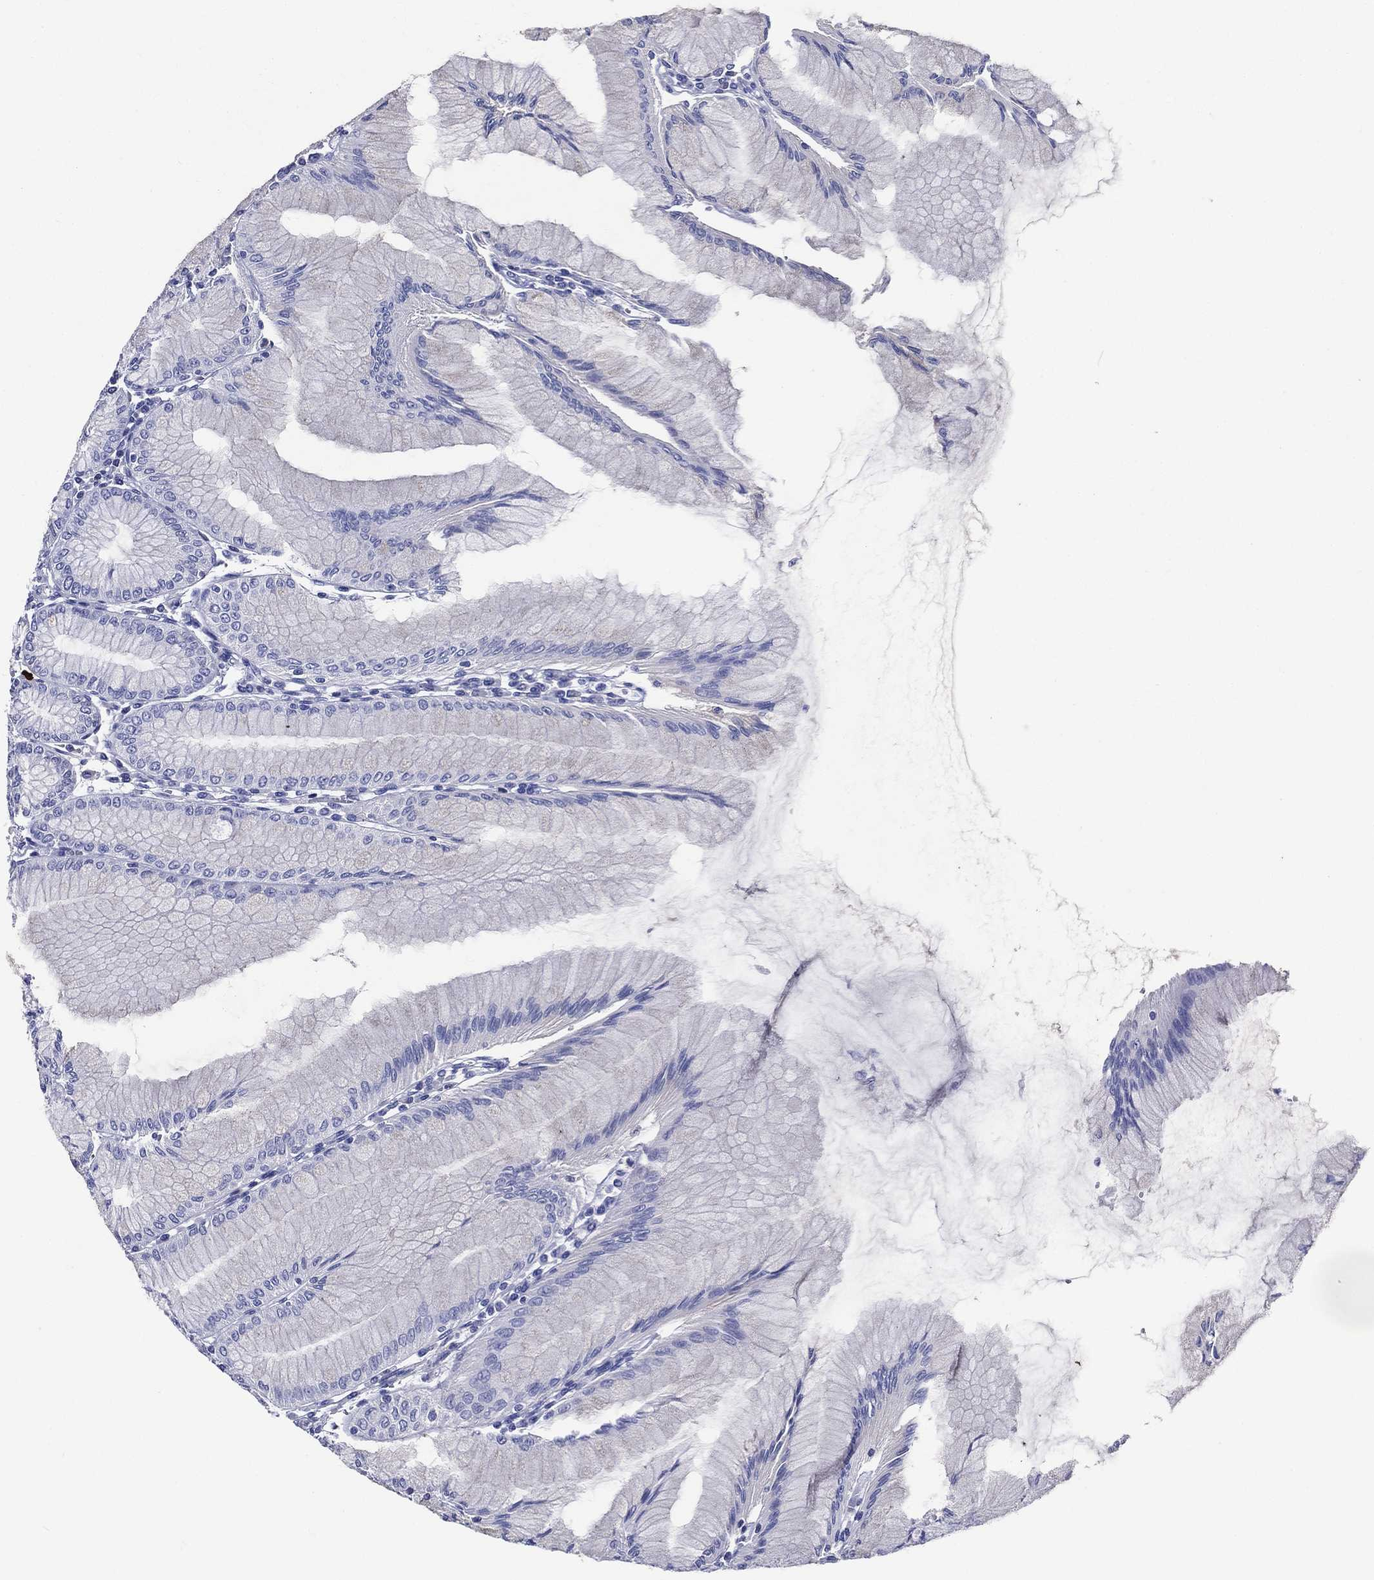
{"staining": {"intensity": "negative", "quantity": "none", "location": "none"}, "tissue": "stomach", "cell_type": "Glandular cells", "image_type": "normal", "snomed": [{"axis": "morphology", "description": "Normal tissue, NOS"}, {"axis": "topography", "description": "Stomach"}], "caption": "Stomach stained for a protein using immunohistochemistry (IHC) demonstrates no expression glandular cells.", "gene": "ACE2", "patient": {"sex": "female", "age": 57}}